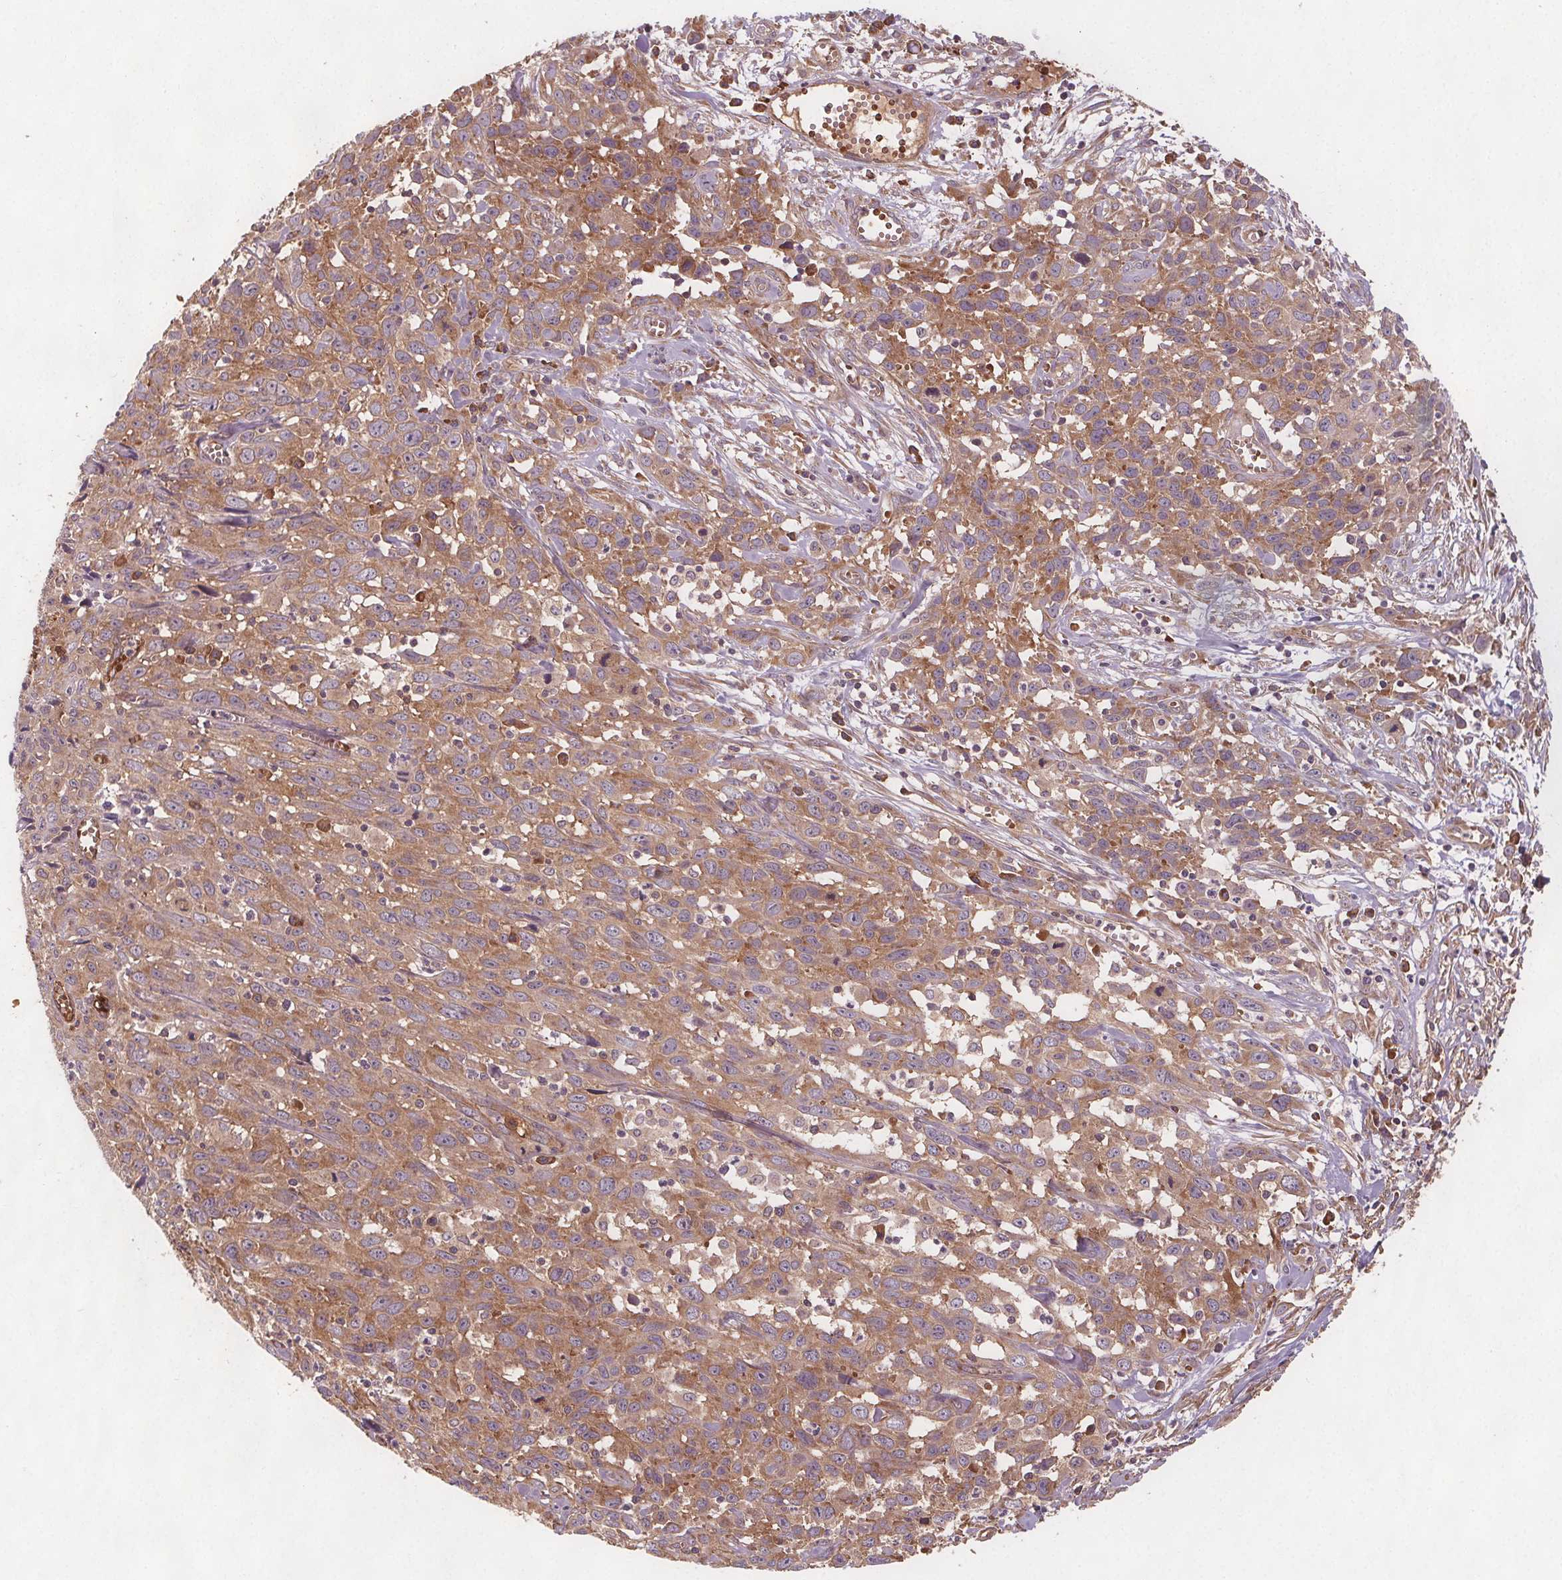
{"staining": {"intensity": "moderate", "quantity": ">75%", "location": "cytoplasmic/membranous"}, "tissue": "cervical cancer", "cell_type": "Tumor cells", "image_type": "cancer", "snomed": [{"axis": "morphology", "description": "Squamous cell carcinoma, NOS"}, {"axis": "topography", "description": "Cervix"}], "caption": "A brown stain labels moderate cytoplasmic/membranous expression of a protein in cervical squamous cell carcinoma tumor cells.", "gene": "EIF3D", "patient": {"sex": "female", "age": 38}}